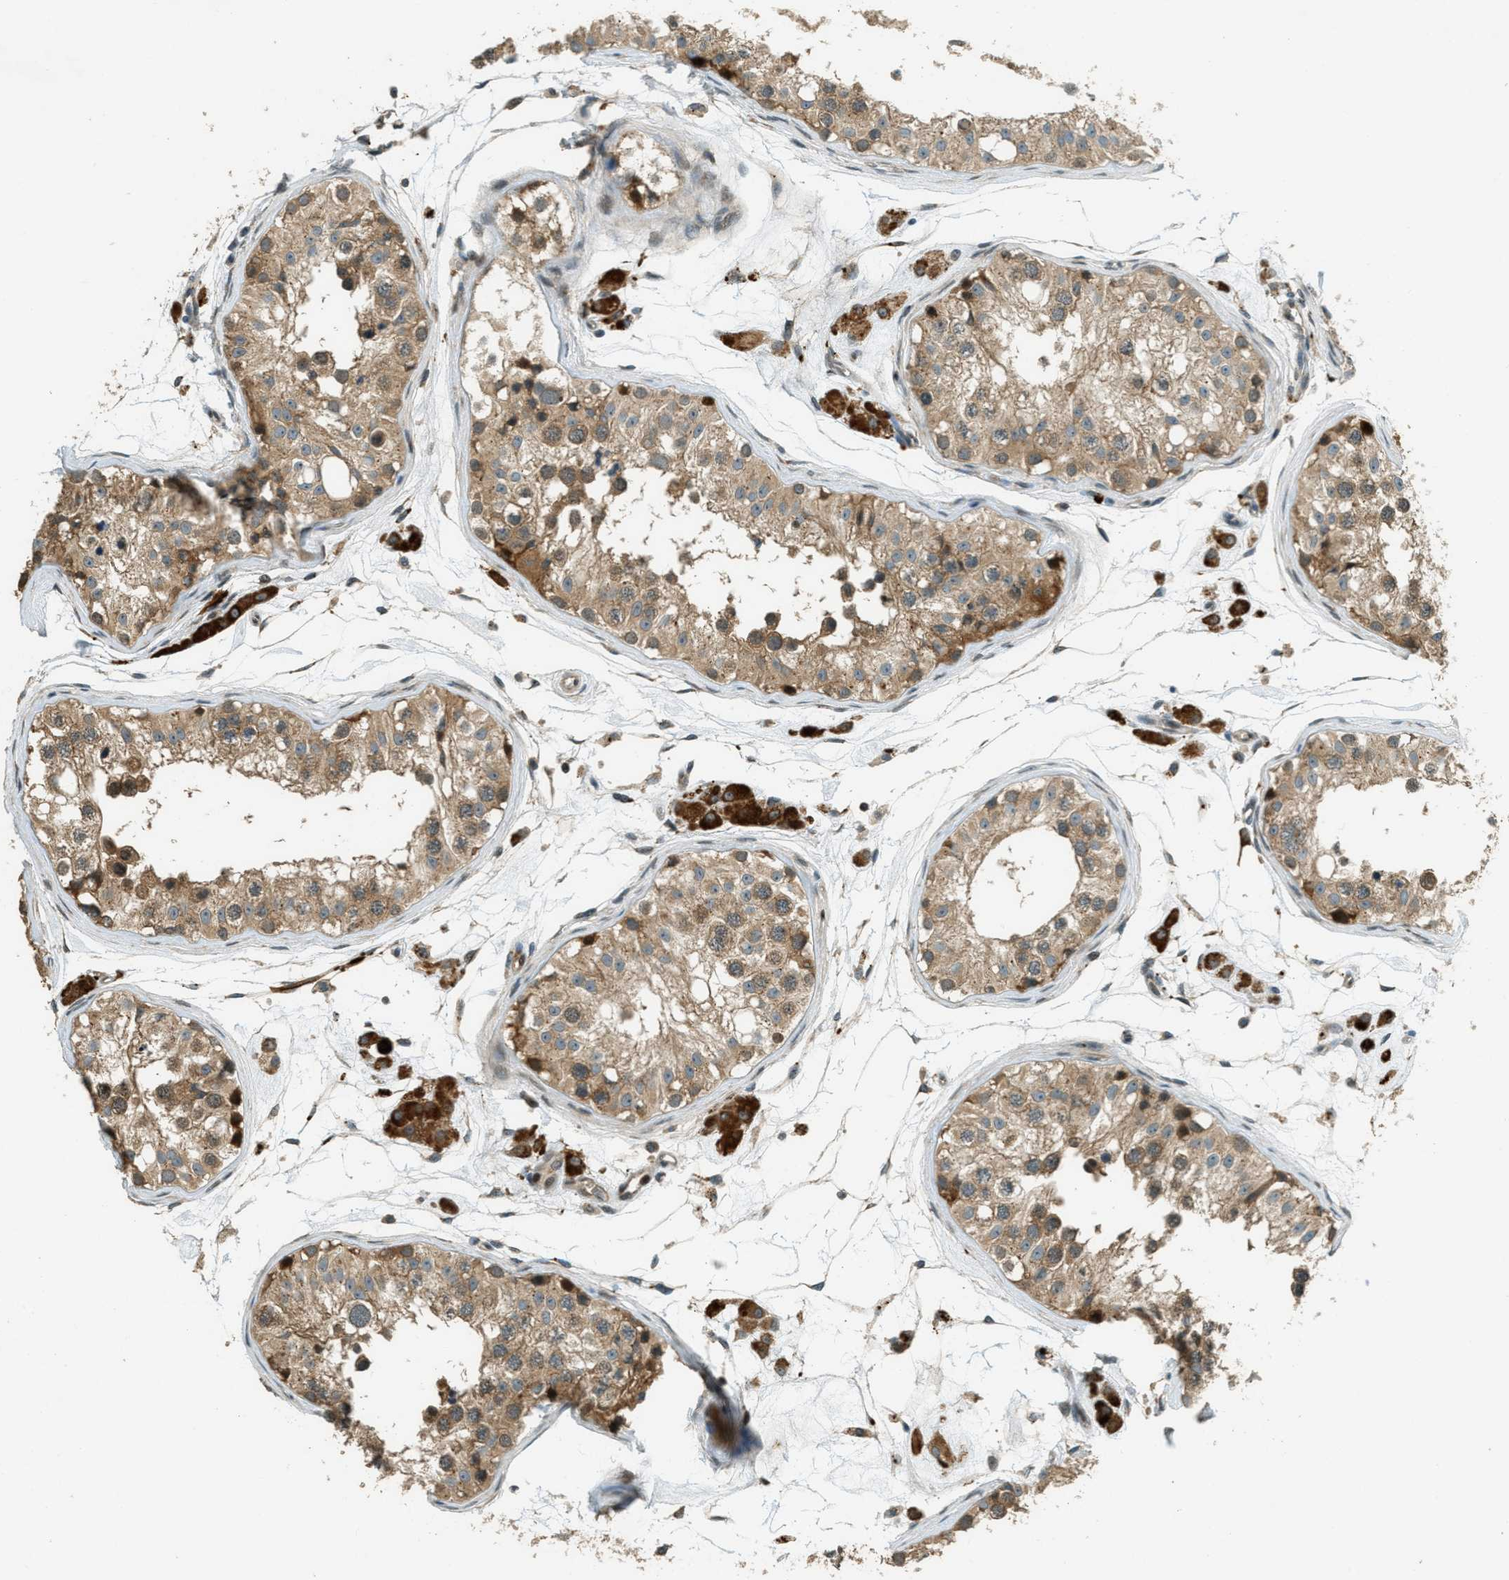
{"staining": {"intensity": "moderate", "quantity": ">75%", "location": "cytoplasmic/membranous"}, "tissue": "testis", "cell_type": "Cells in seminiferous ducts", "image_type": "normal", "snomed": [{"axis": "morphology", "description": "Normal tissue, NOS"}, {"axis": "morphology", "description": "Adenocarcinoma, metastatic, NOS"}, {"axis": "topography", "description": "Testis"}], "caption": "A brown stain shows moderate cytoplasmic/membranous expression of a protein in cells in seminiferous ducts of normal human testis. (DAB (3,3'-diaminobenzidine) IHC, brown staining for protein, blue staining for nuclei).", "gene": "PTPN23", "patient": {"sex": "male", "age": 26}}